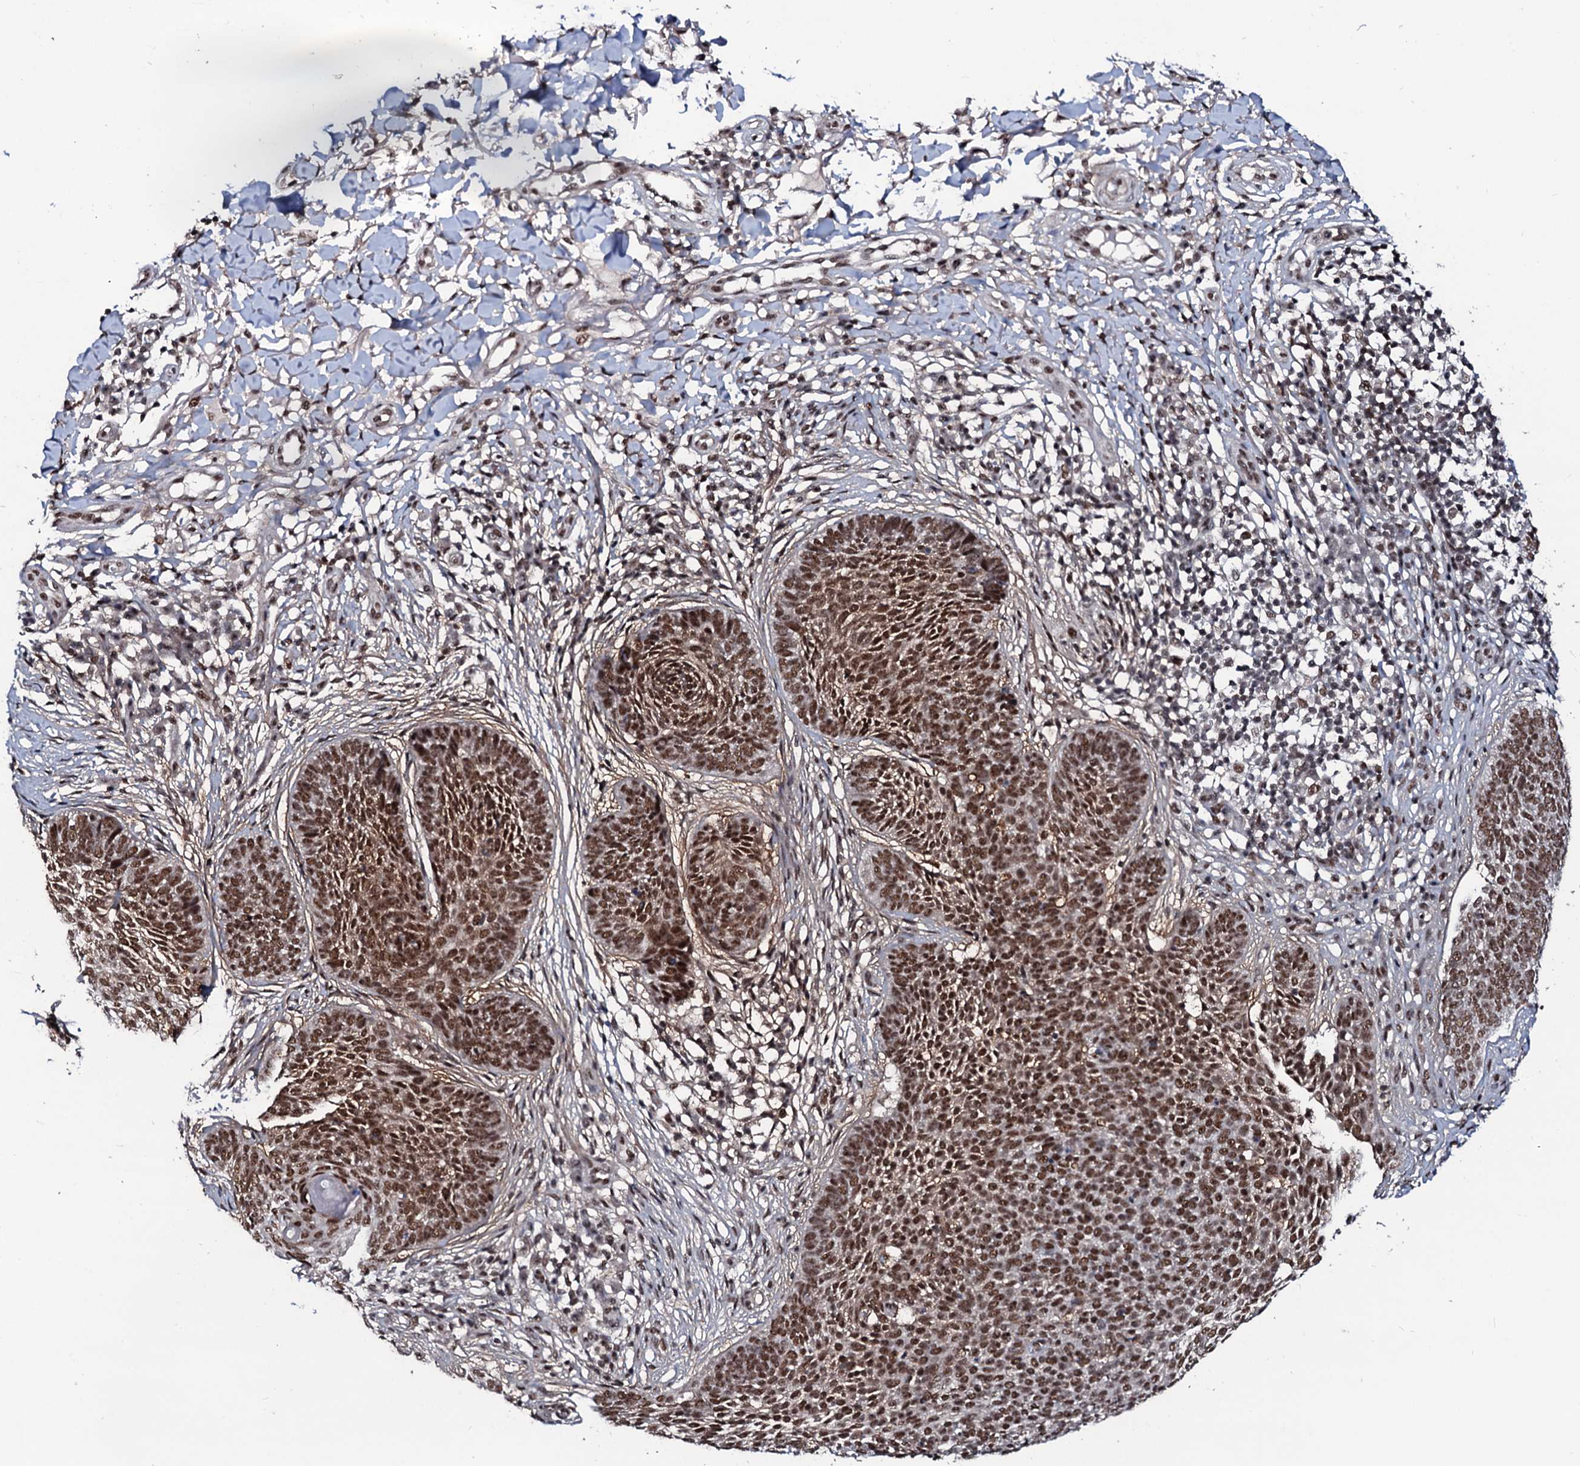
{"staining": {"intensity": "strong", "quantity": ">75%", "location": "nuclear"}, "tissue": "skin cancer", "cell_type": "Tumor cells", "image_type": "cancer", "snomed": [{"axis": "morphology", "description": "Basal cell carcinoma"}, {"axis": "topography", "description": "Skin"}], "caption": "Skin cancer (basal cell carcinoma) tissue reveals strong nuclear positivity in approximately >75% of tumor cells", "gene": "PRPF18", "patient": {"sex": "female", "age": 64}}